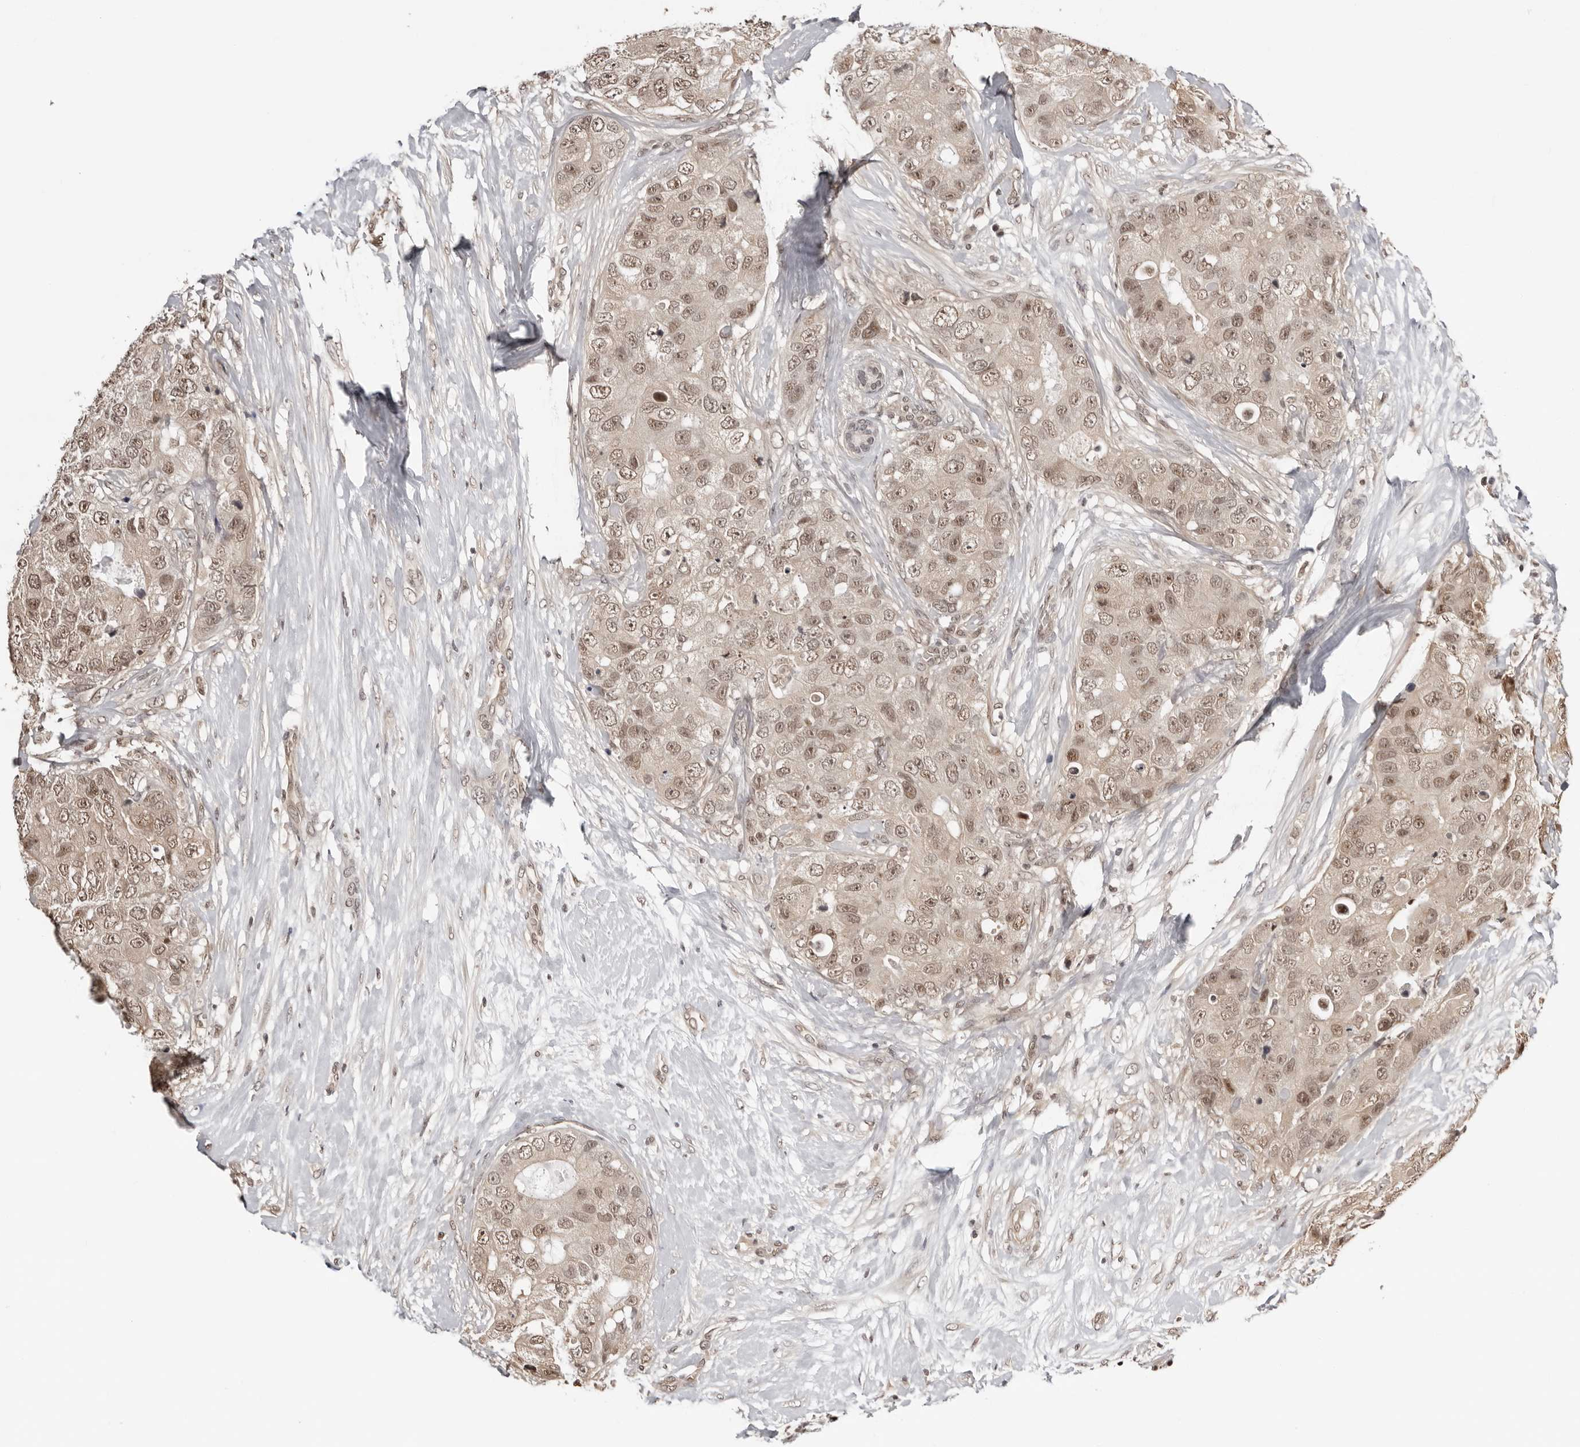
{"staining": {"intensity": "moderate", "quantity": "25%-75%", "location": "cytoplasmic/membranous,nuclear"}, "tissue": "breast cancer", "cell_type": "Tumor cells", "image_type": "cancer", "snomed": [{"axis": "morphology", "description": "Duct carcinoma"}, {"axis": "topography", "description": "Breast"}], "caption": "IHC photomicrograph of neoplastic tissue: human breast cancer stained using immunohistochemistry (IHC) shows medium levels of moderate protein expression localized specifically in the cytoplasmic/membranous and nuclear of tumor cells, appearing as a cytoplasmic/membranous and nuclear brown color.", "gene": "SDE2", "patient": {"sex": "female", "age": 62}}